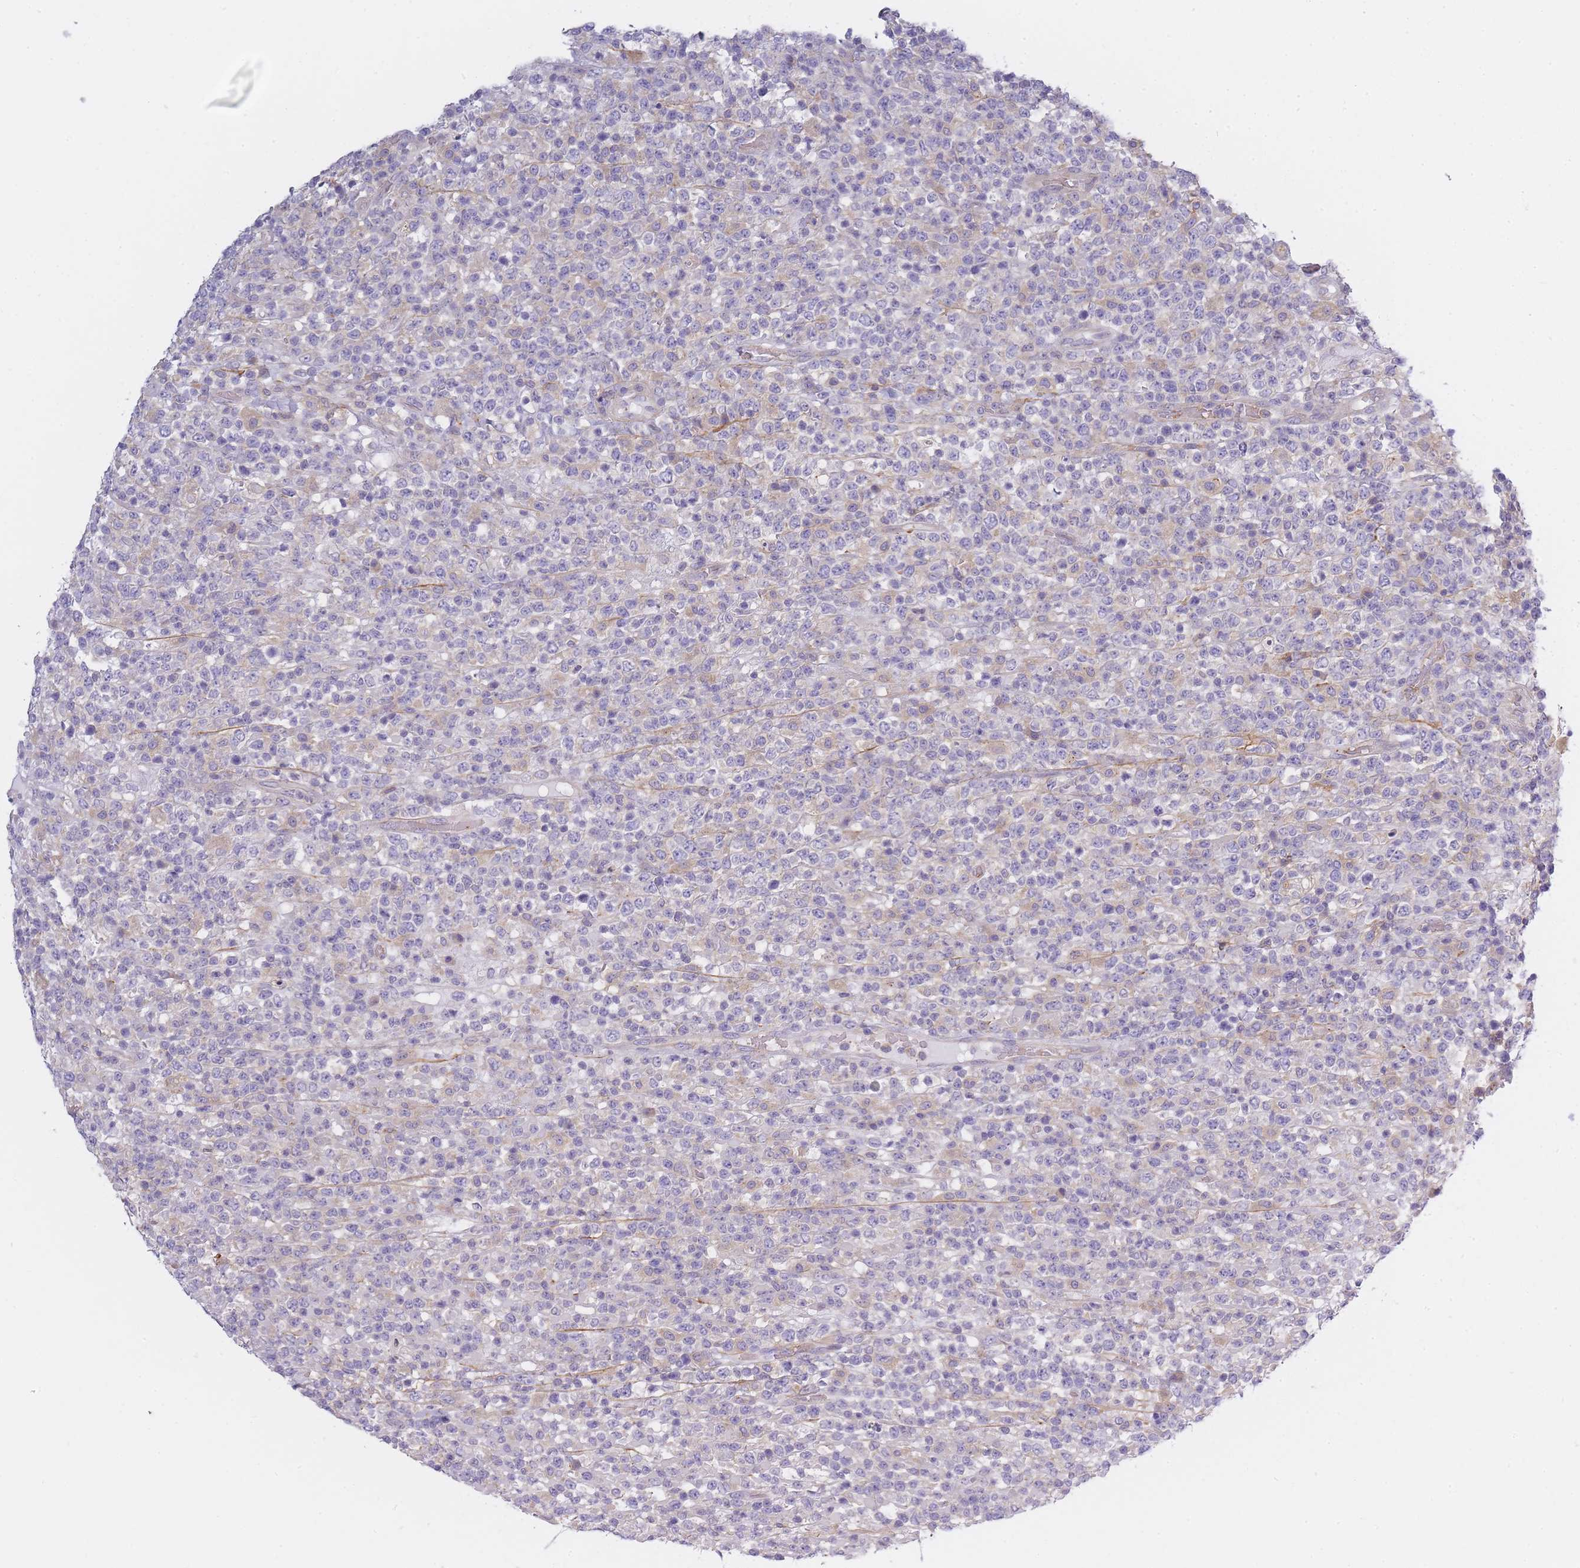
{"staining": {"intensity": "negative", "quantity": "none", "location": "none"}, "tissue": "lymphoma", "cell_type": "Tumor cells", "image_type": "cancer", "snomed": [{"axis": "morphology", "description": "Malignant lymphoma, non-Hodgkin's type, High grade"}, {"axis": "topography", "description": "Colon"}], "caption": "Tumor cells are negative for brown protein staining in high-grade malignant lymphoma, non-Hodgkin's type. (DAB (3,3'-diaminobenzidine) IHC visualized using brightfield microscopy, high magnification).", "gene": "AP3M2", "patient": {"sex": "female", "age": 53}}